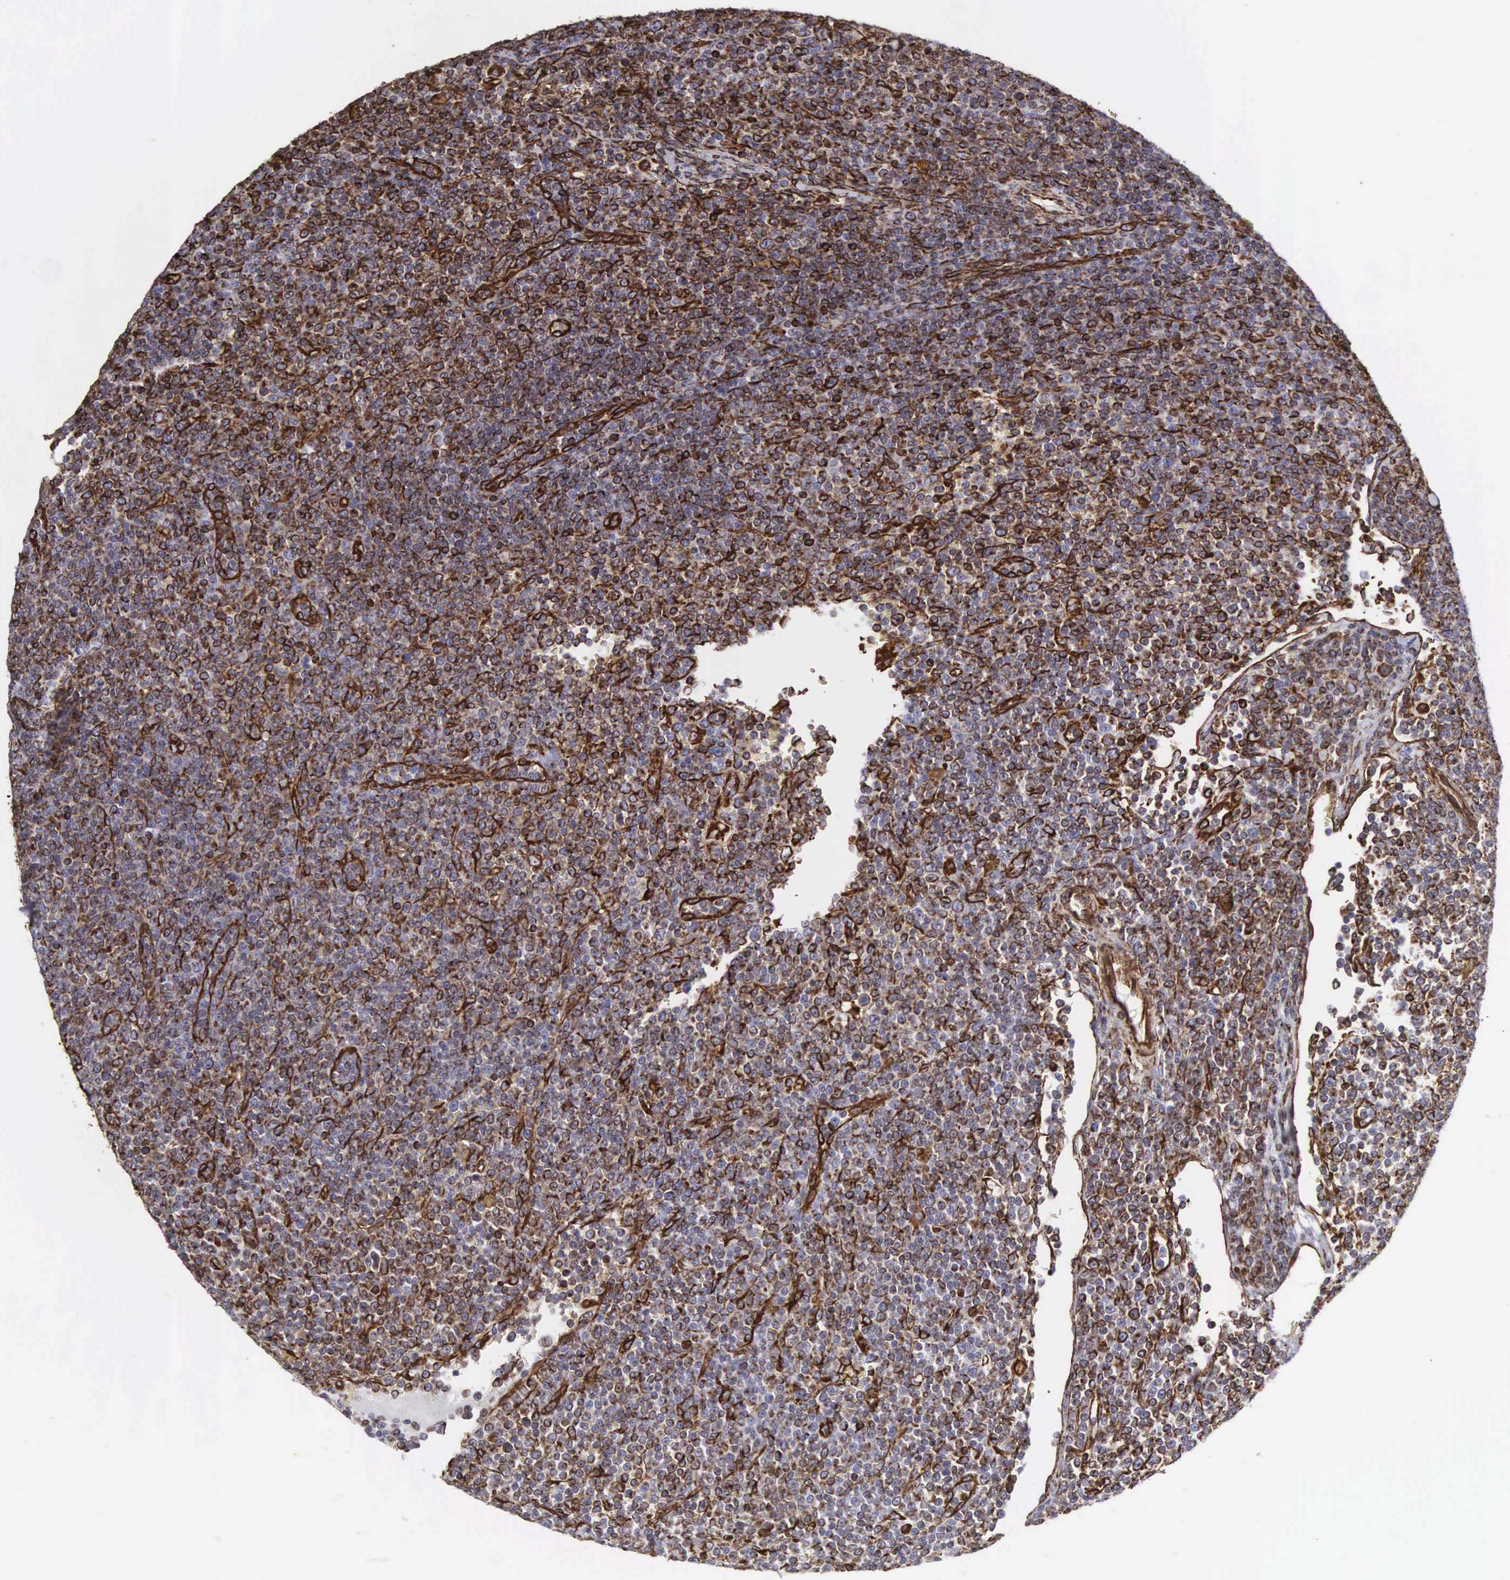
{"staining": {"intensity": "strong", "quantity": "25%-75%", "location": "cytoplasmic/membranous"}, "tissue": "lymphoma", "cell_type": "Tumor cells", "image_type": "cancer", "snomed": [{"axis": "morphology", "description": "Malignant lymphoma, non-Hodgkin's type, Low grade"}, {"axis": "topography", "description": "Lymph node"}], "caption": "DAB (3,3'-diaminobenzidine) immunohistochemical staining of human low-grade malignant lymphoma, non-Hodgkin's type exhibits strong cytoplasmic/membranous protein positivity in approximately 25%-75% of tumor cells.", "gene": "VIM", "patient": {"sex": "male", "age": 50}}